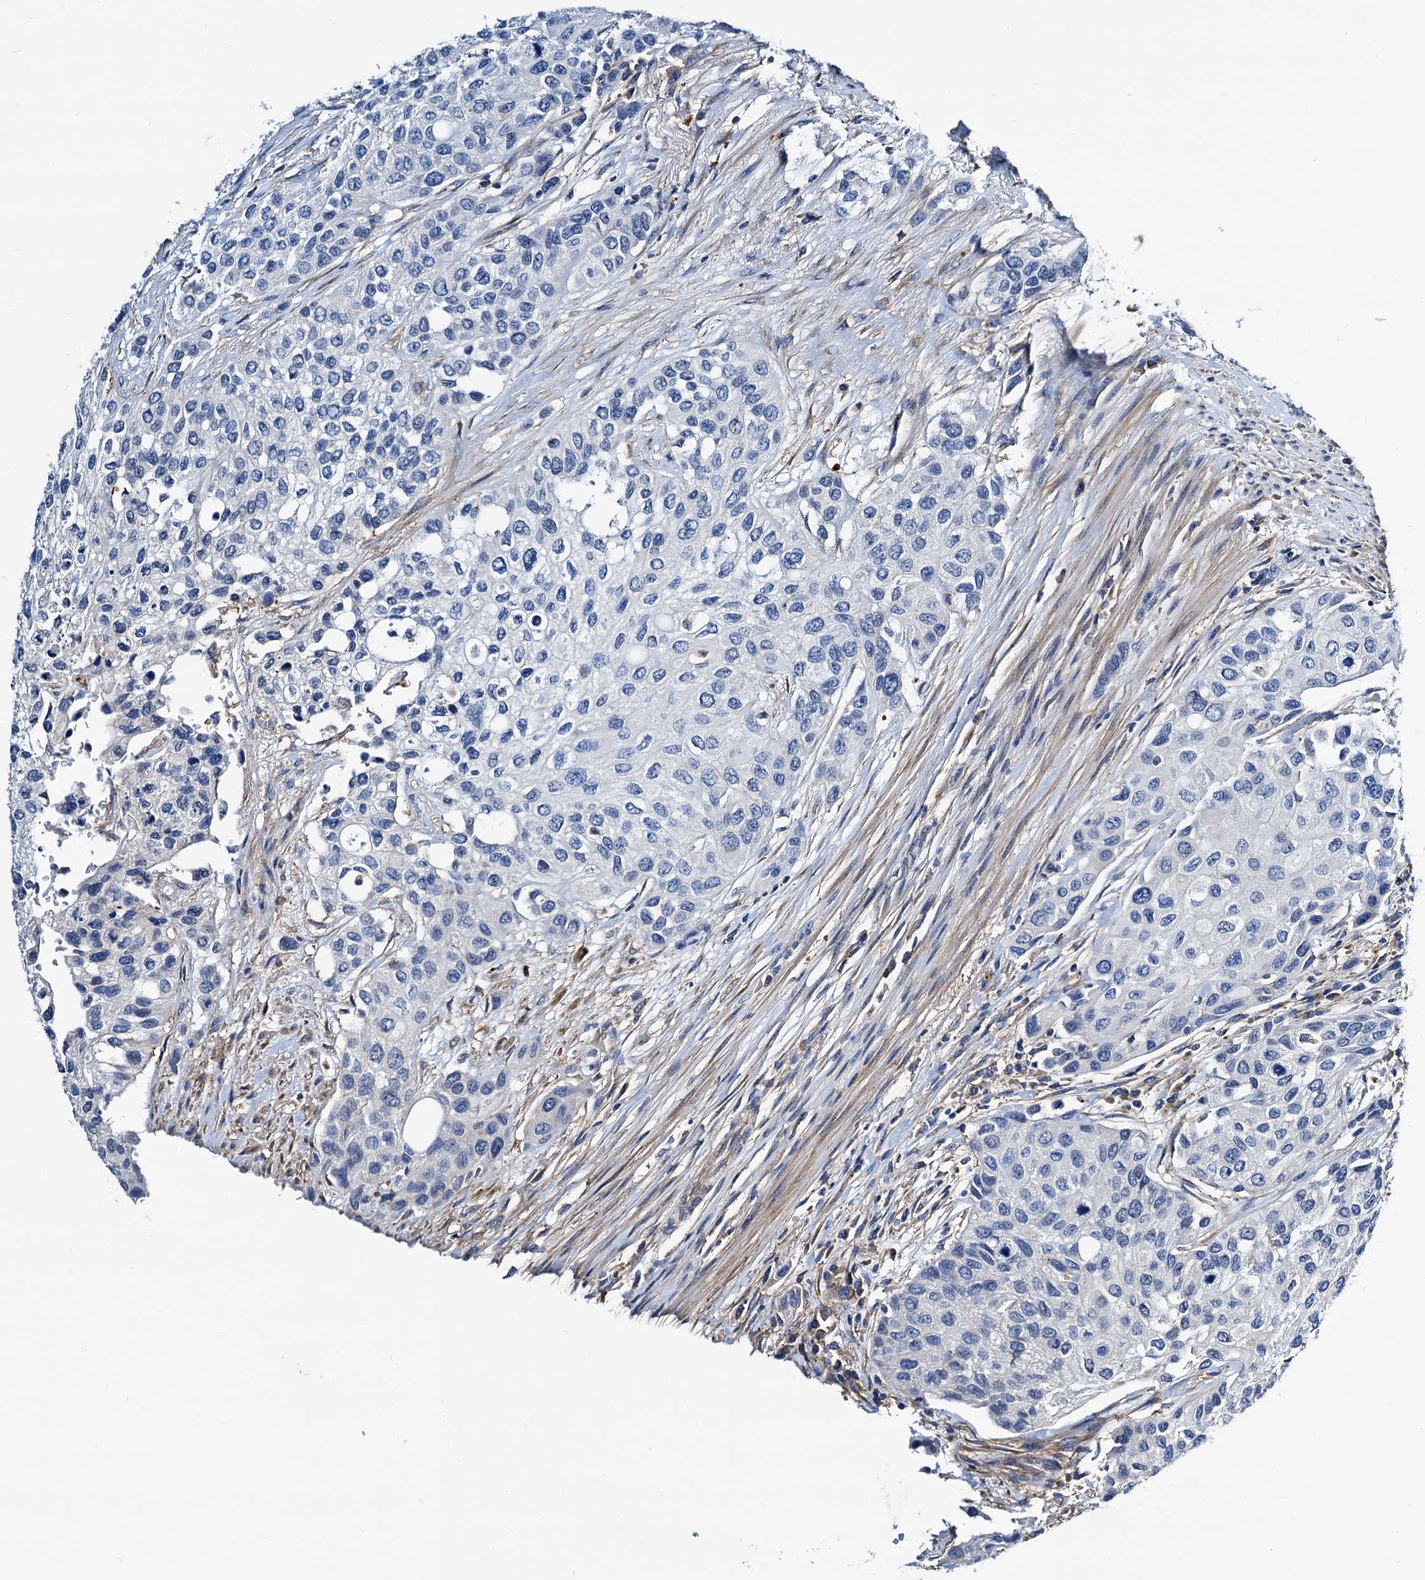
{"staining": {"intensity": "negative", "quantity": "none", "location": "none"}, "tissue": "urothelial cancer", "cell_type": "Tumor cells", "image_type": "cancer", "snomed": [{"axis": "morphology", "description": "Normal tissue, NOS"}, {"axis": "morphology", "description": "Urothelial carcinoma, High grade"}, {"axis": "topography", "description": "Vascular tissue"}, {"axis": "topography", "description": "Urinary bladder"}], "caption": "DAB (3,3'-diaminobenzidine) immunohistochemical staining of human urothelial carcinoma (high-grade) reveals no significant expression in tumor cells.", "gene": "GCOM1", "patient": {"sex": "female", "age": 56}}